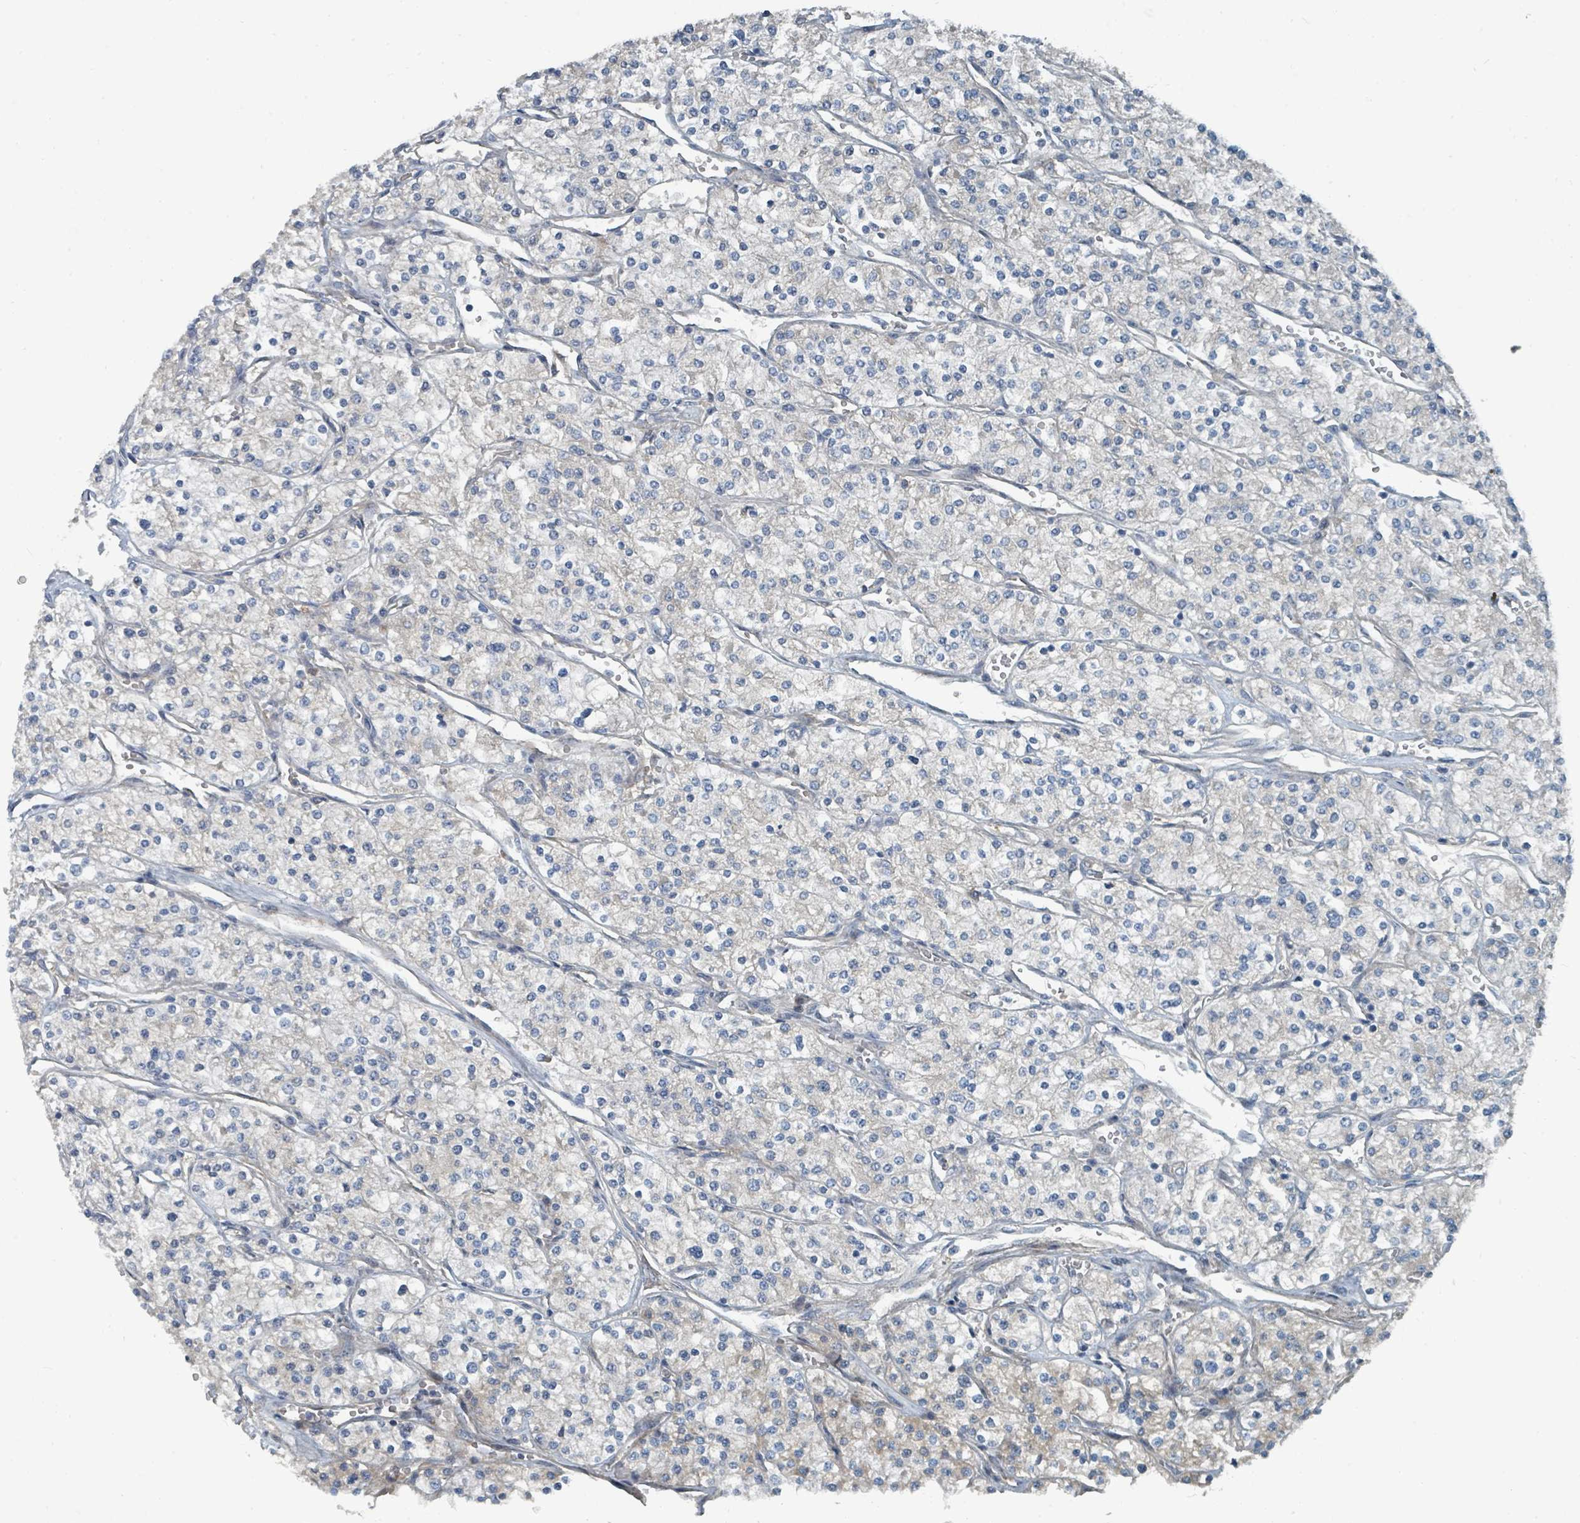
{"staining": {"intensity": "negative", "quantity": "none", "location": "none"}, "tissue": "renal cancer", "cell_type": "Tumor cells", "image_type": "cancer", "snomed": [{"axis": "morphology", "description": "Adenocarcinoma, NOS"}, {"axis": "topography", "description": "Kidney"}], "caption": "Immunohistochemical staining of renal cancer shows no significant expression in tumor cells.", "gene": "SLC44A5", "patient": {"sex": "male", "age": 80}}